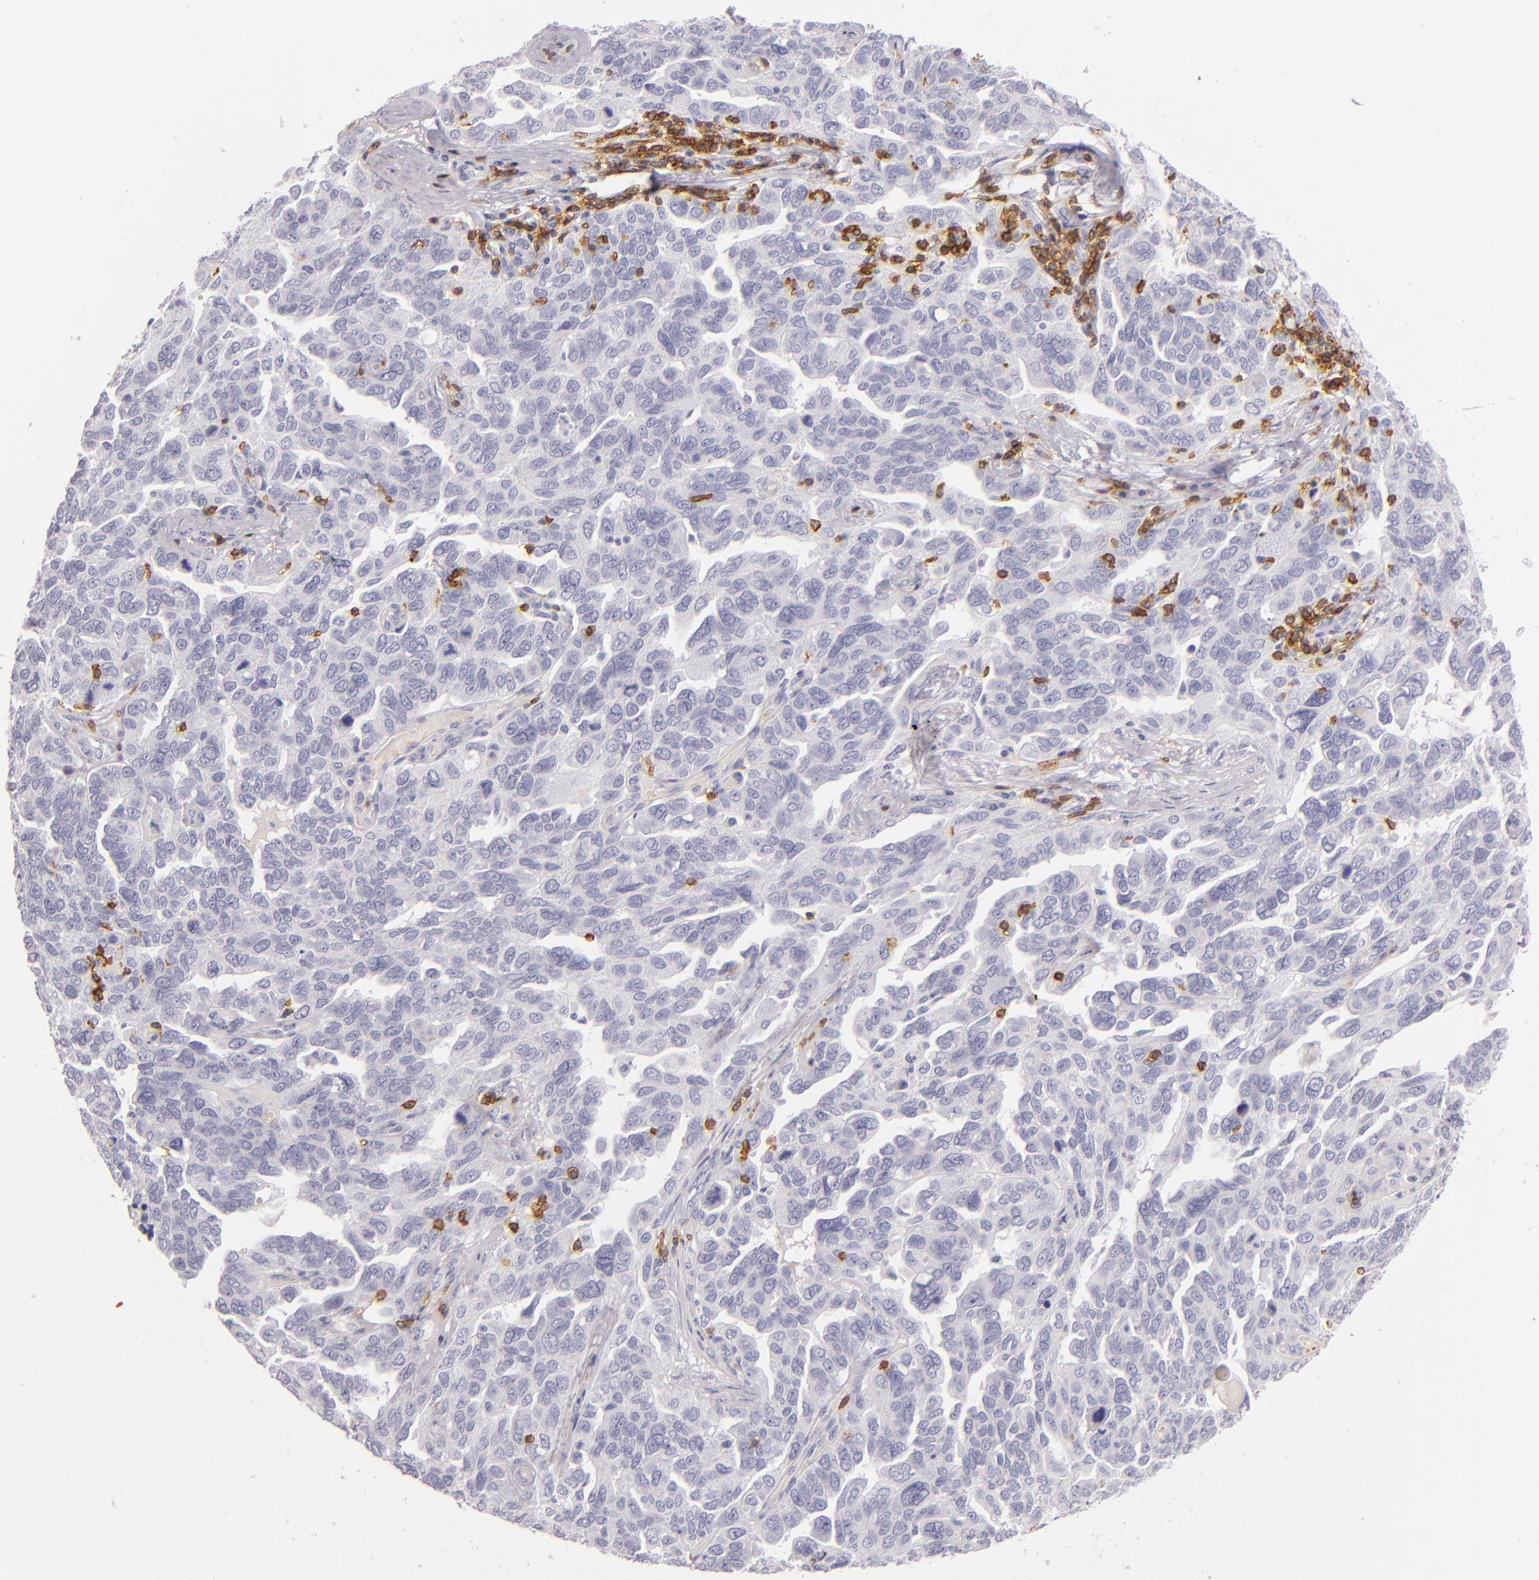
{"staining": {"intensity": "negative", "quantity": "none", "location": "none"}, "tissue": "ovarian cancer", "cell_type": "Tumor cells", "image_type": "cancer", "snomed": [{"axis": "morphology", "description": "Cystadenocarcinoma, serous, NOS"}, {"axis": "topography", "description": "Ovary"}], "caption": "Ovarian serous cystadenocarcinoma was stained to show a protein in brown. There is no significant expression in tumor cells.", "gene": "LAT", "patient": {"sex": "female", "age": 64}}